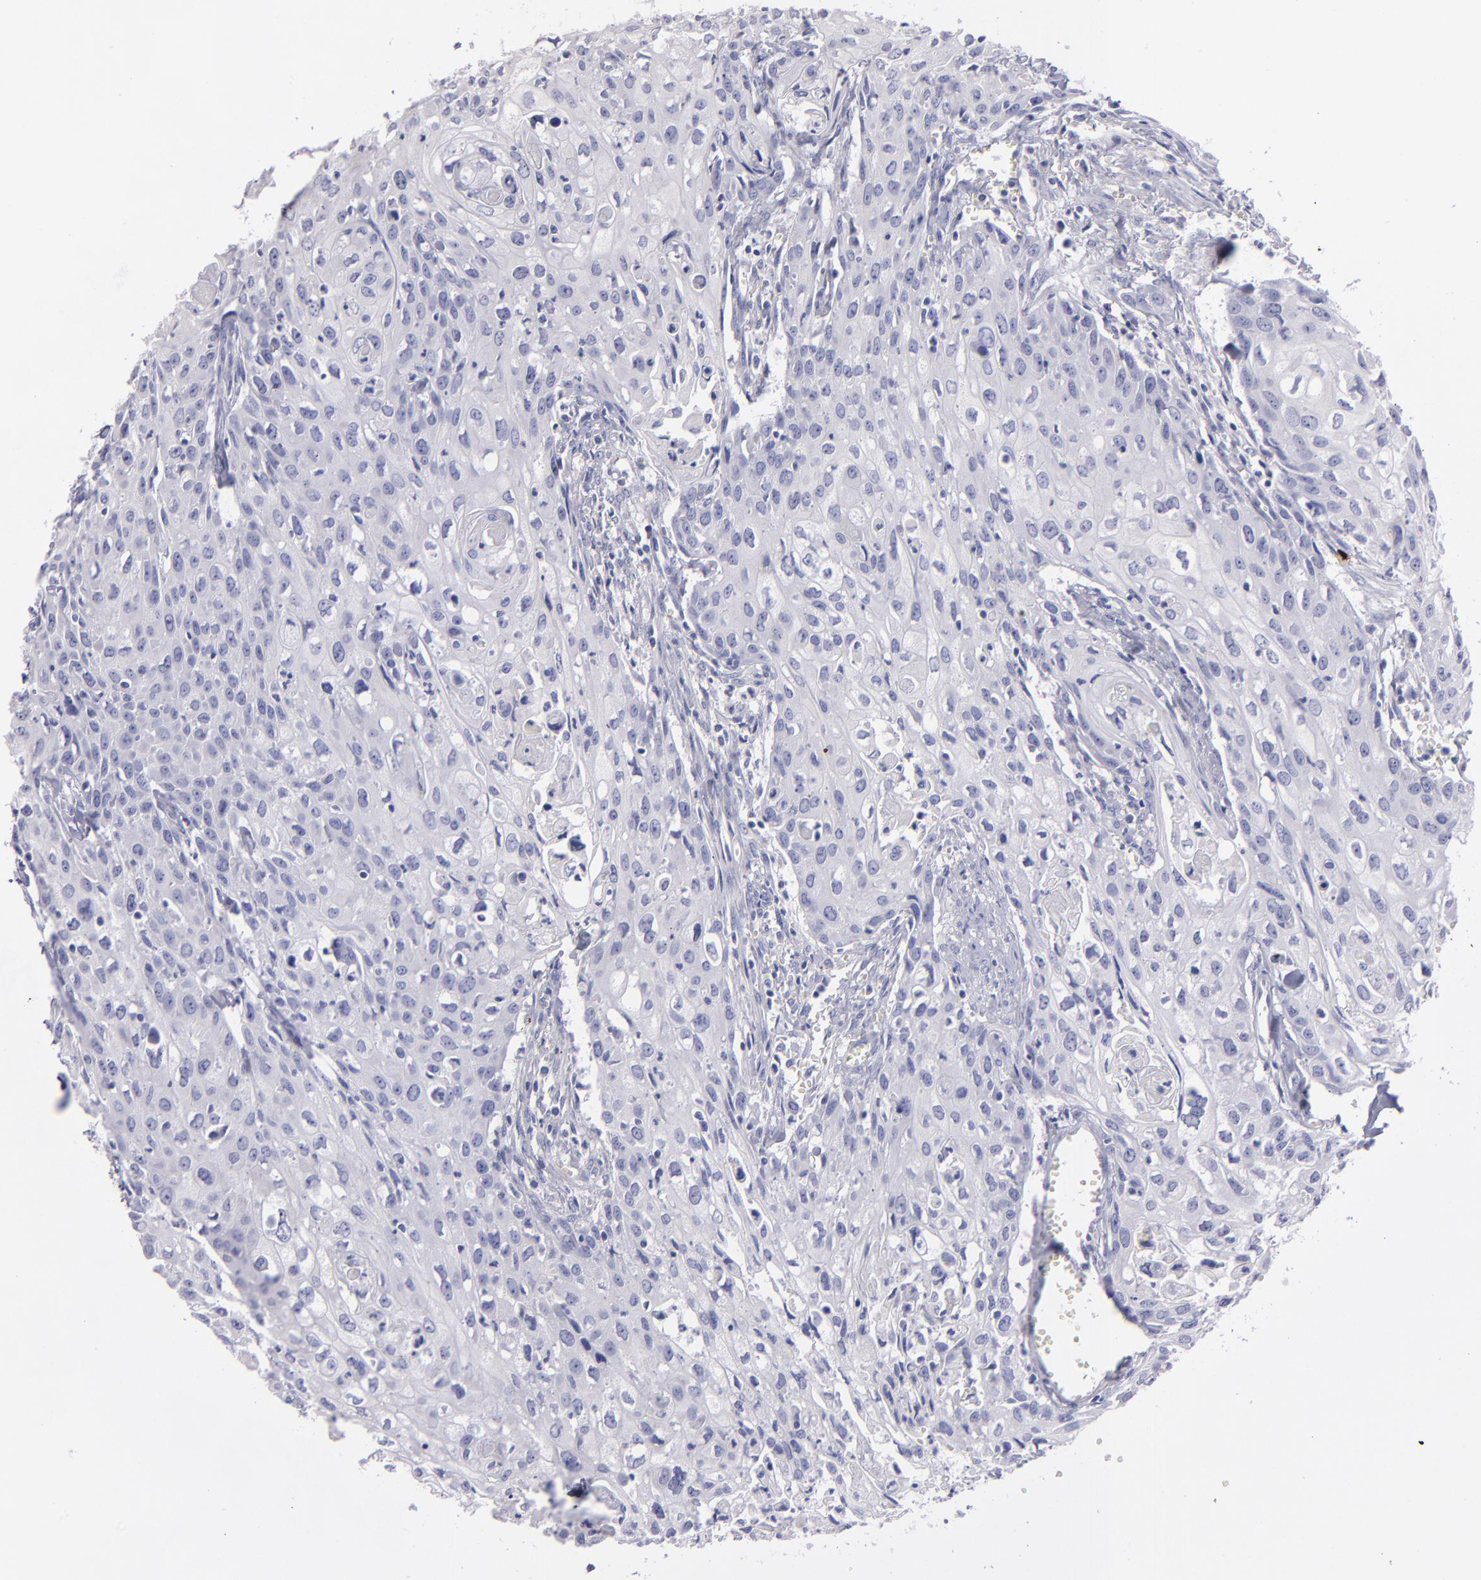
{"staining": {"intensity": "negative", "quantity": "none", "location": "none"}, "tissue": "urothelial cancer", "cell_type": "Tumor cells", "image_type": "cancer", "snomed": [{"axis": "morphology", "description": "Urothelial carcinoma, High grade"}, {"axis": "topography", "description": "Urinary bladder"}], "caption": "IHC of urothelial cancer shows no expression in tumor cells. (Stains: DAB immunohistochemistry (IHC) with hematoxylin counter stain, Microscopy: brightfield microscopy at high magnification).", "gene": "SNAP25", "patient": {"sex": "male", "age": 54}}